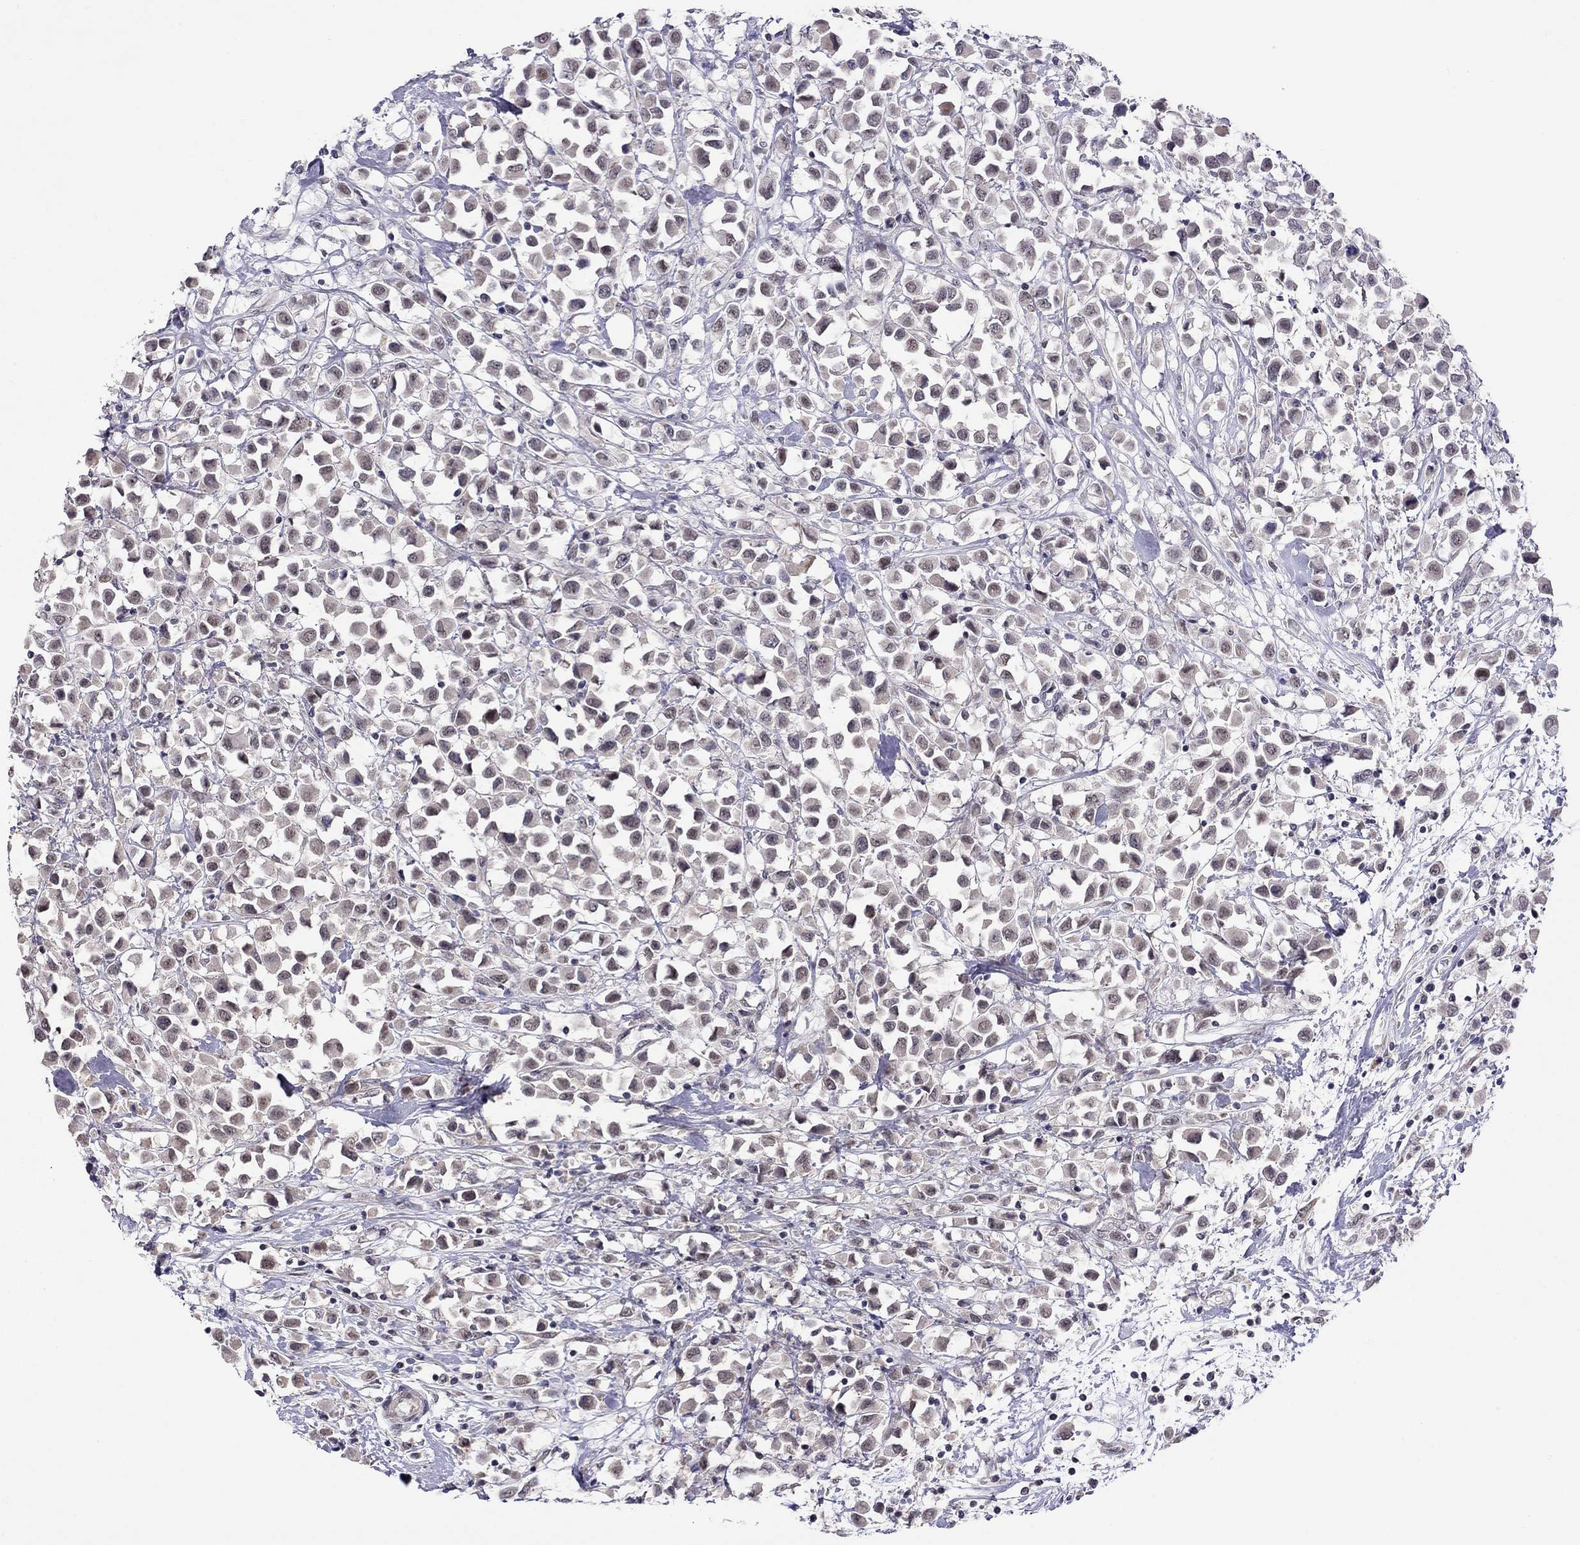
{"staining": {"intensity": "weak", "quantity": "<25%", "location": "nuclear"}, "tissue": "breast cancer", "cell_type": "Tumor cells", "image_type": "cancer", "snomed": [{"axis": "morphology", "description": "Duct carcinoma"}, {"axis": "topography", "description": "Breast"}], "caption": "Tumor cells are negative for brown protein staining in breast cancer.", "gene": "HES5", "patient": {"sex": "female", "age": 61}}